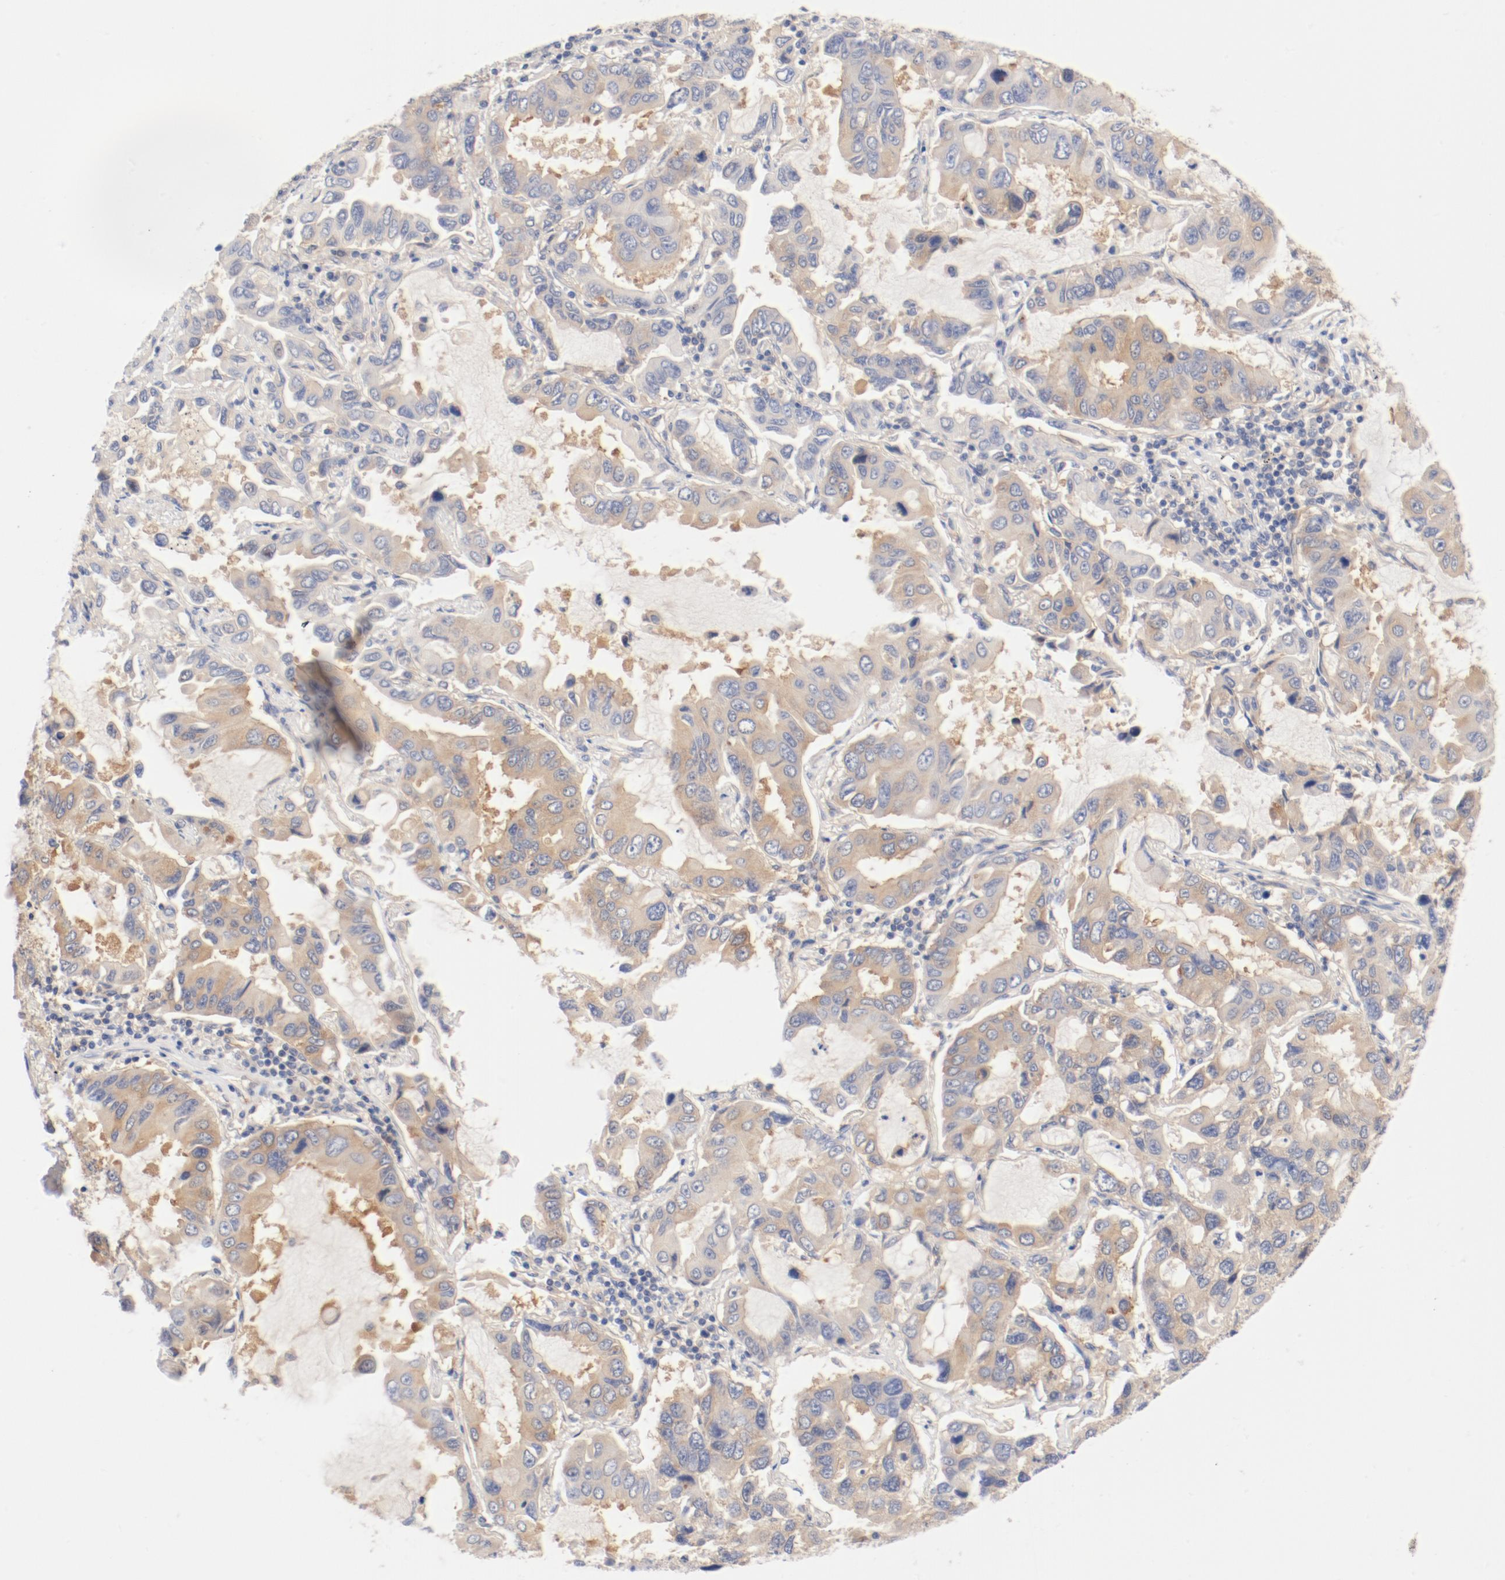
{"staining": {"intensity": "moderate", "quantity": ">75%", "location": "cytoplasmic/membranous"}, "tissue": "lung cancer", "cell_type": "Tumor cells", "image_type": "cancer", "snomed": [{"axis": "morphology", "description": "Adenocarcinoma, NOS"}, {"axis": "topography", "description": "Lung"}], "caption": "The immunohistochemical stain shows moderate cytoplasmic/membranous staining in tumor cells of lung cancer tissue.", "gene": "DYNC1H1", "patient": {"sex": "male", "age": 64}}